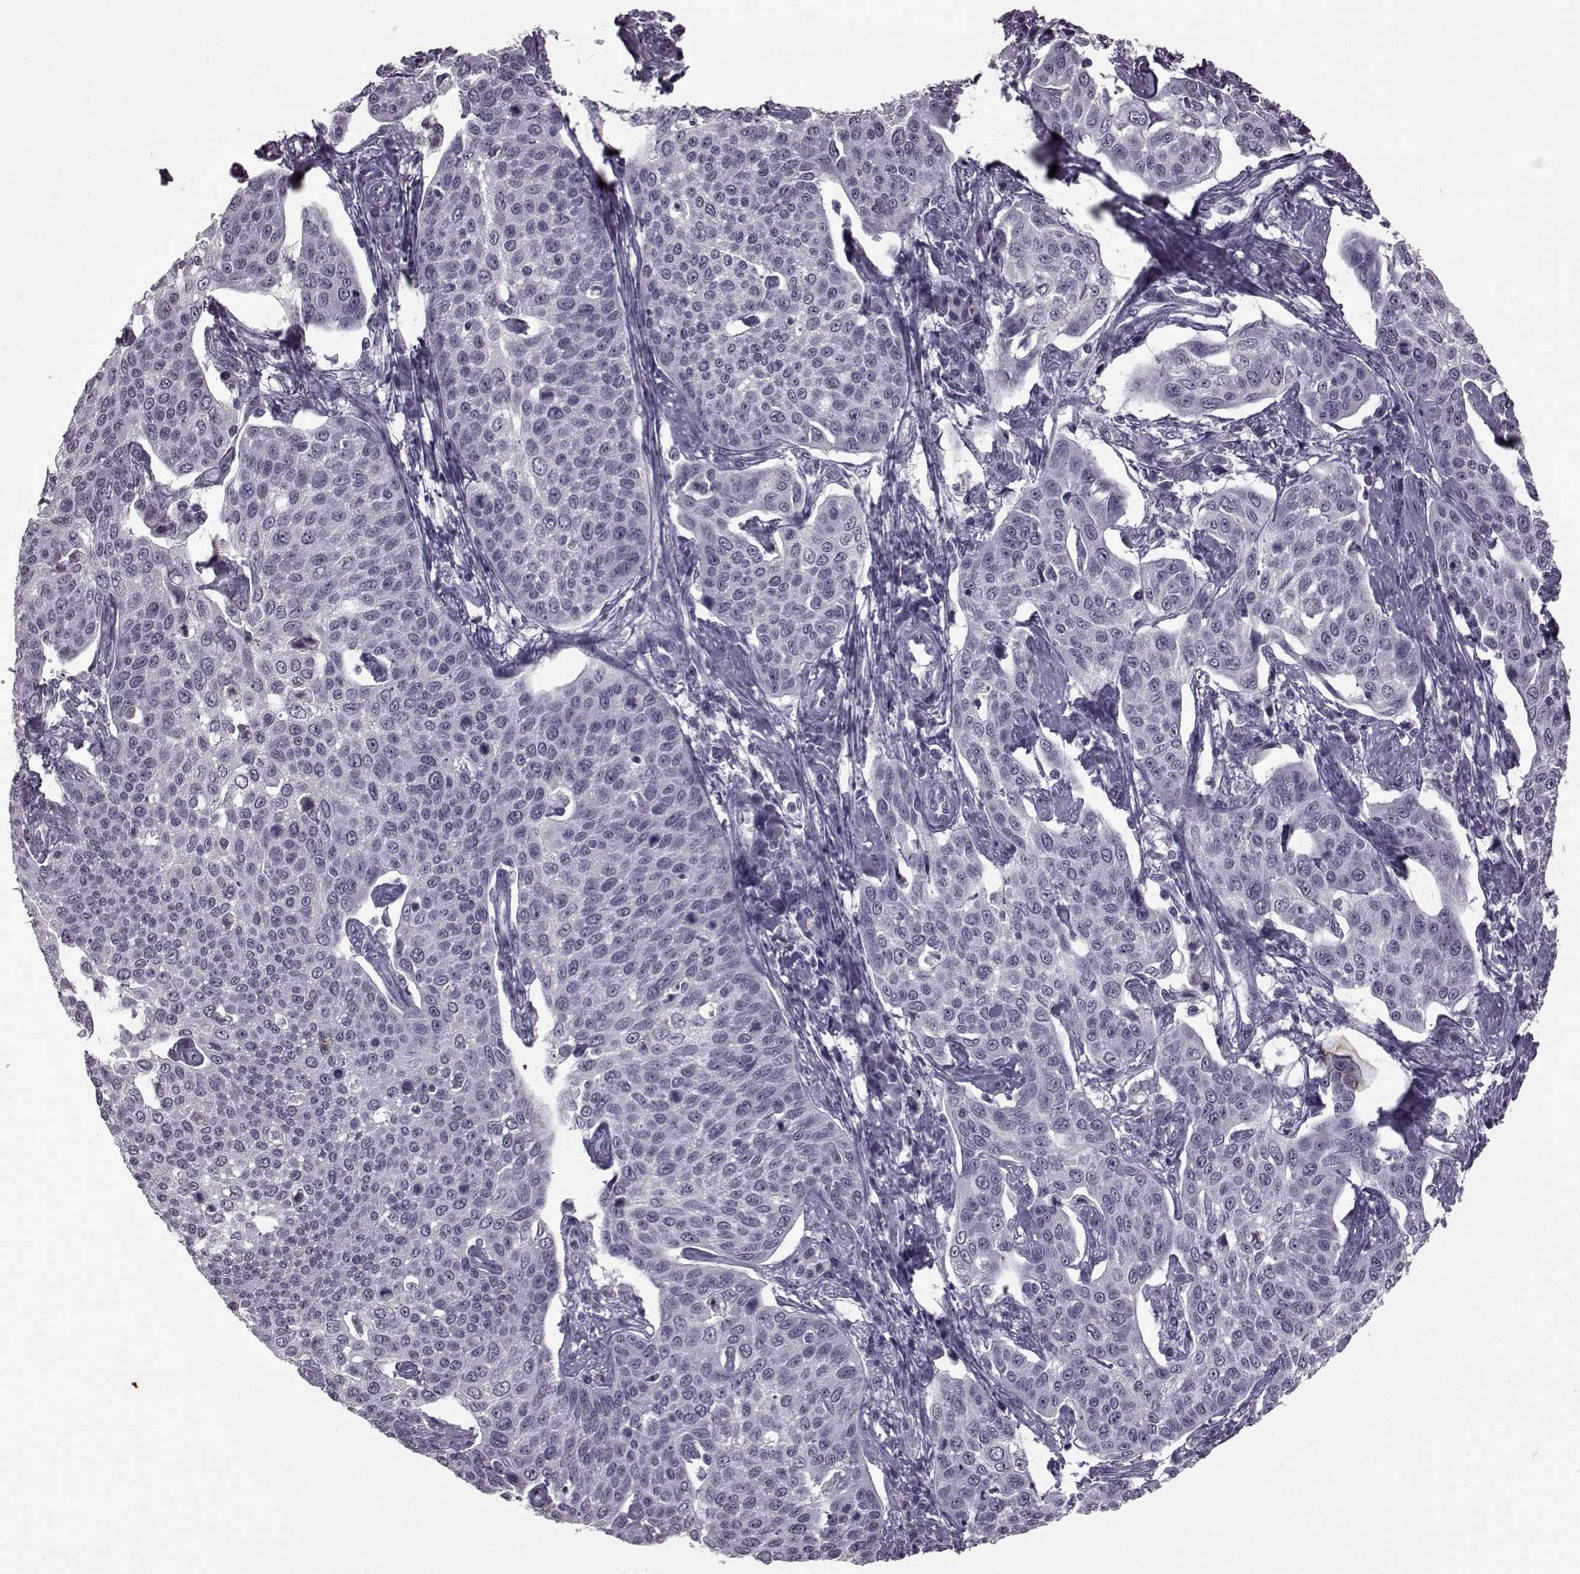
{"staining": {"intensity": "negative", "quantity": "none", "location": "none"}, "tissue": "cervical cancer", "cell_type": "Tumor cells", "image_type": "cancer", "snomed": [{"axis": "morphology", "description": "Squamous cell carcinoma, NOS"}, {"axis": "topography", "description": "Cervix"}], "caption": "Tumor cells show no significant protein positivity in cervical squamous cell carcinoma.", "gene": "SLC28A2", "patient": {"sex": "female", "age": 34}}